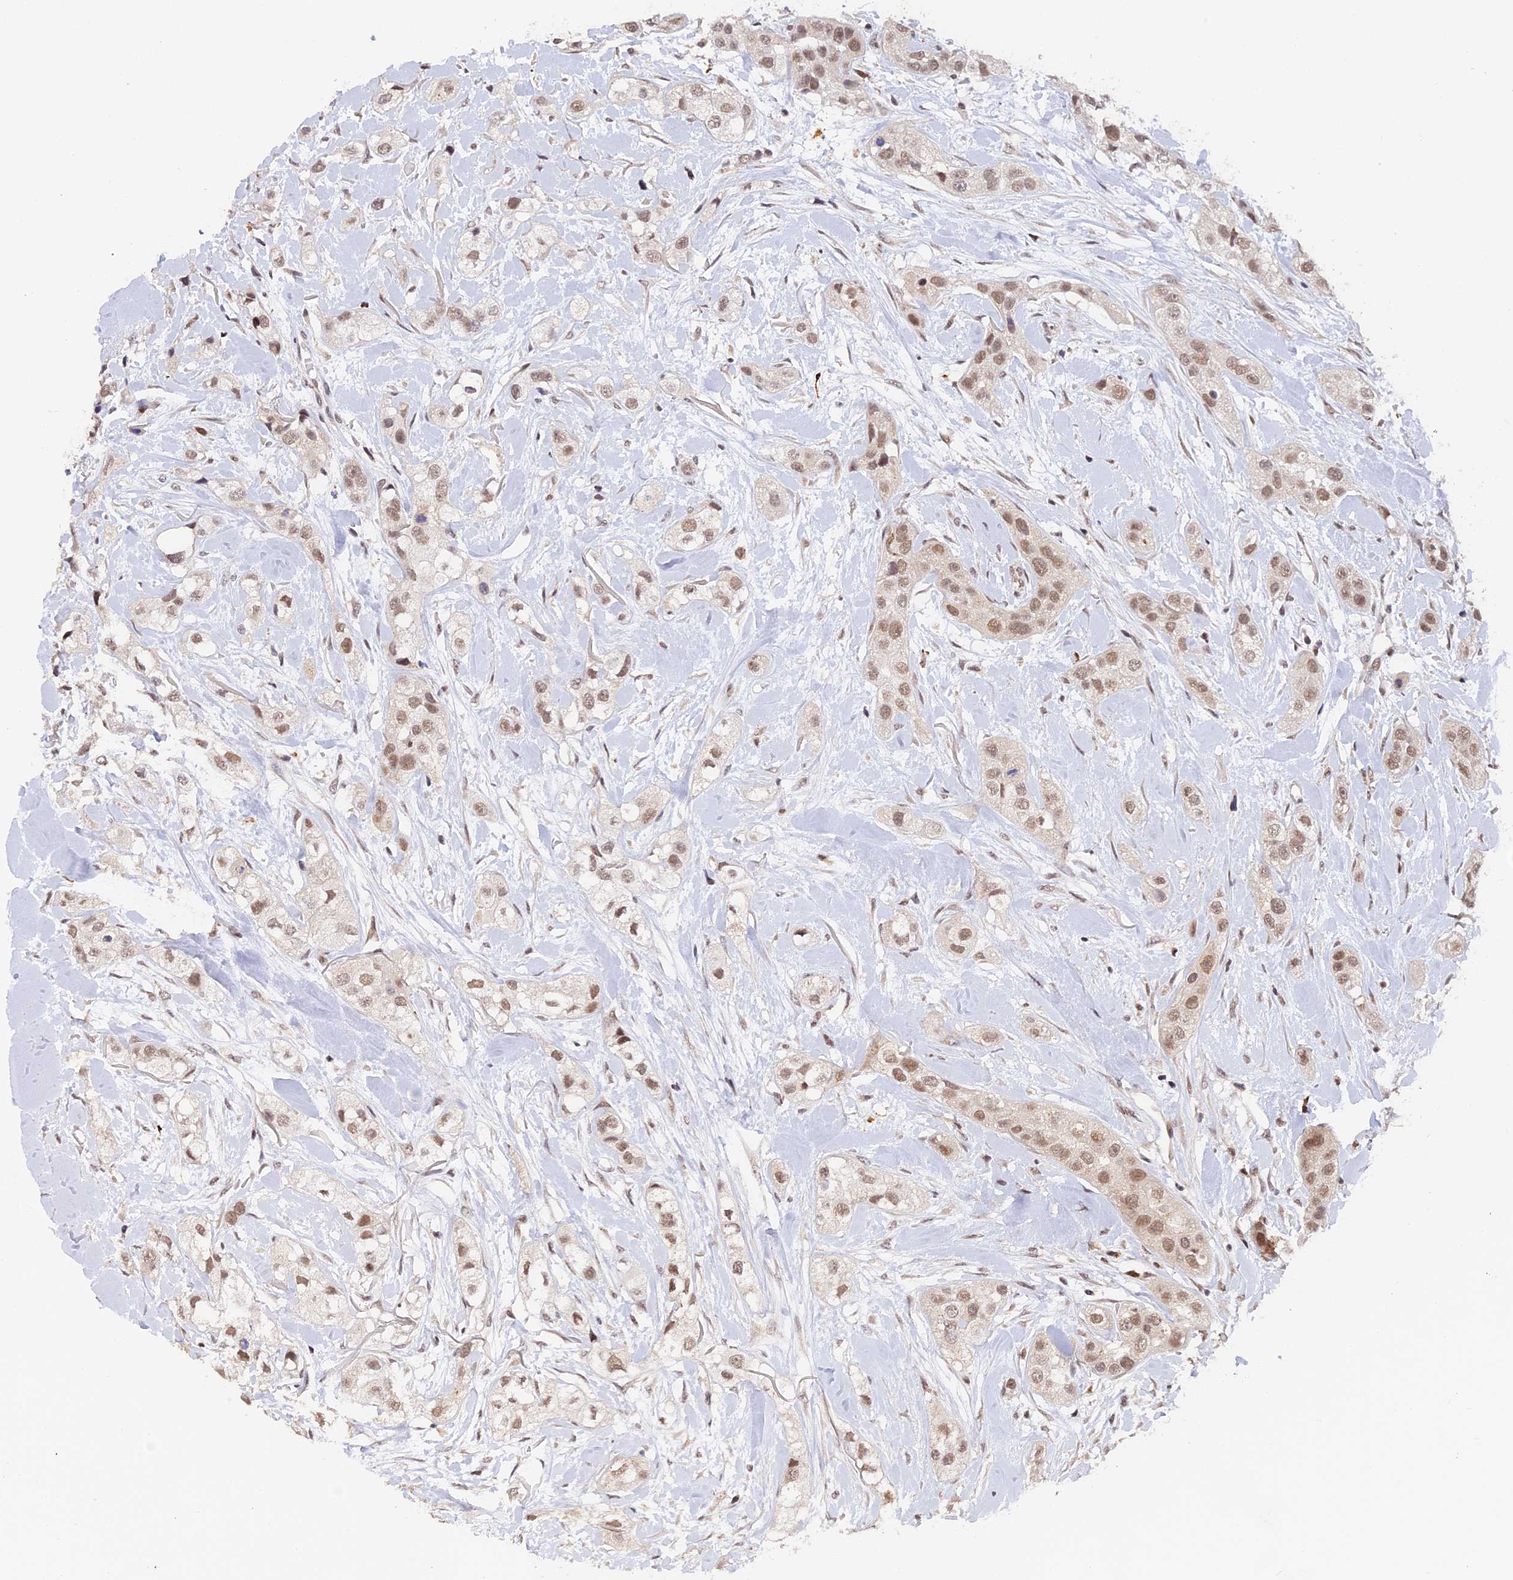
{"staining": {"intensity": "moderate", "quantity": ">75%", "location": "nuclear"}, "tissue": "head and neck cancer", "cell_type": "Tumor cells", "image_type": "cancer", "snomed": [{"axis": "morphology", "description": "Normal tissue, NOS"}, {"axis": "morphology", "description": "Squamous cell carcinoma, NOS"}, {"axis": "topography", "description": "Skeletal muscle"}, {"axis": "topography", "description": "Head-Neck"}], "caption": "Head and neck squamous cell carcinoma stained with immunohistochemistry demonstrates moderate nuclear positivity in about >75% of tumor cells.", "gene": "POLR2C", "patient": {"sex": "male", "age": 51}}